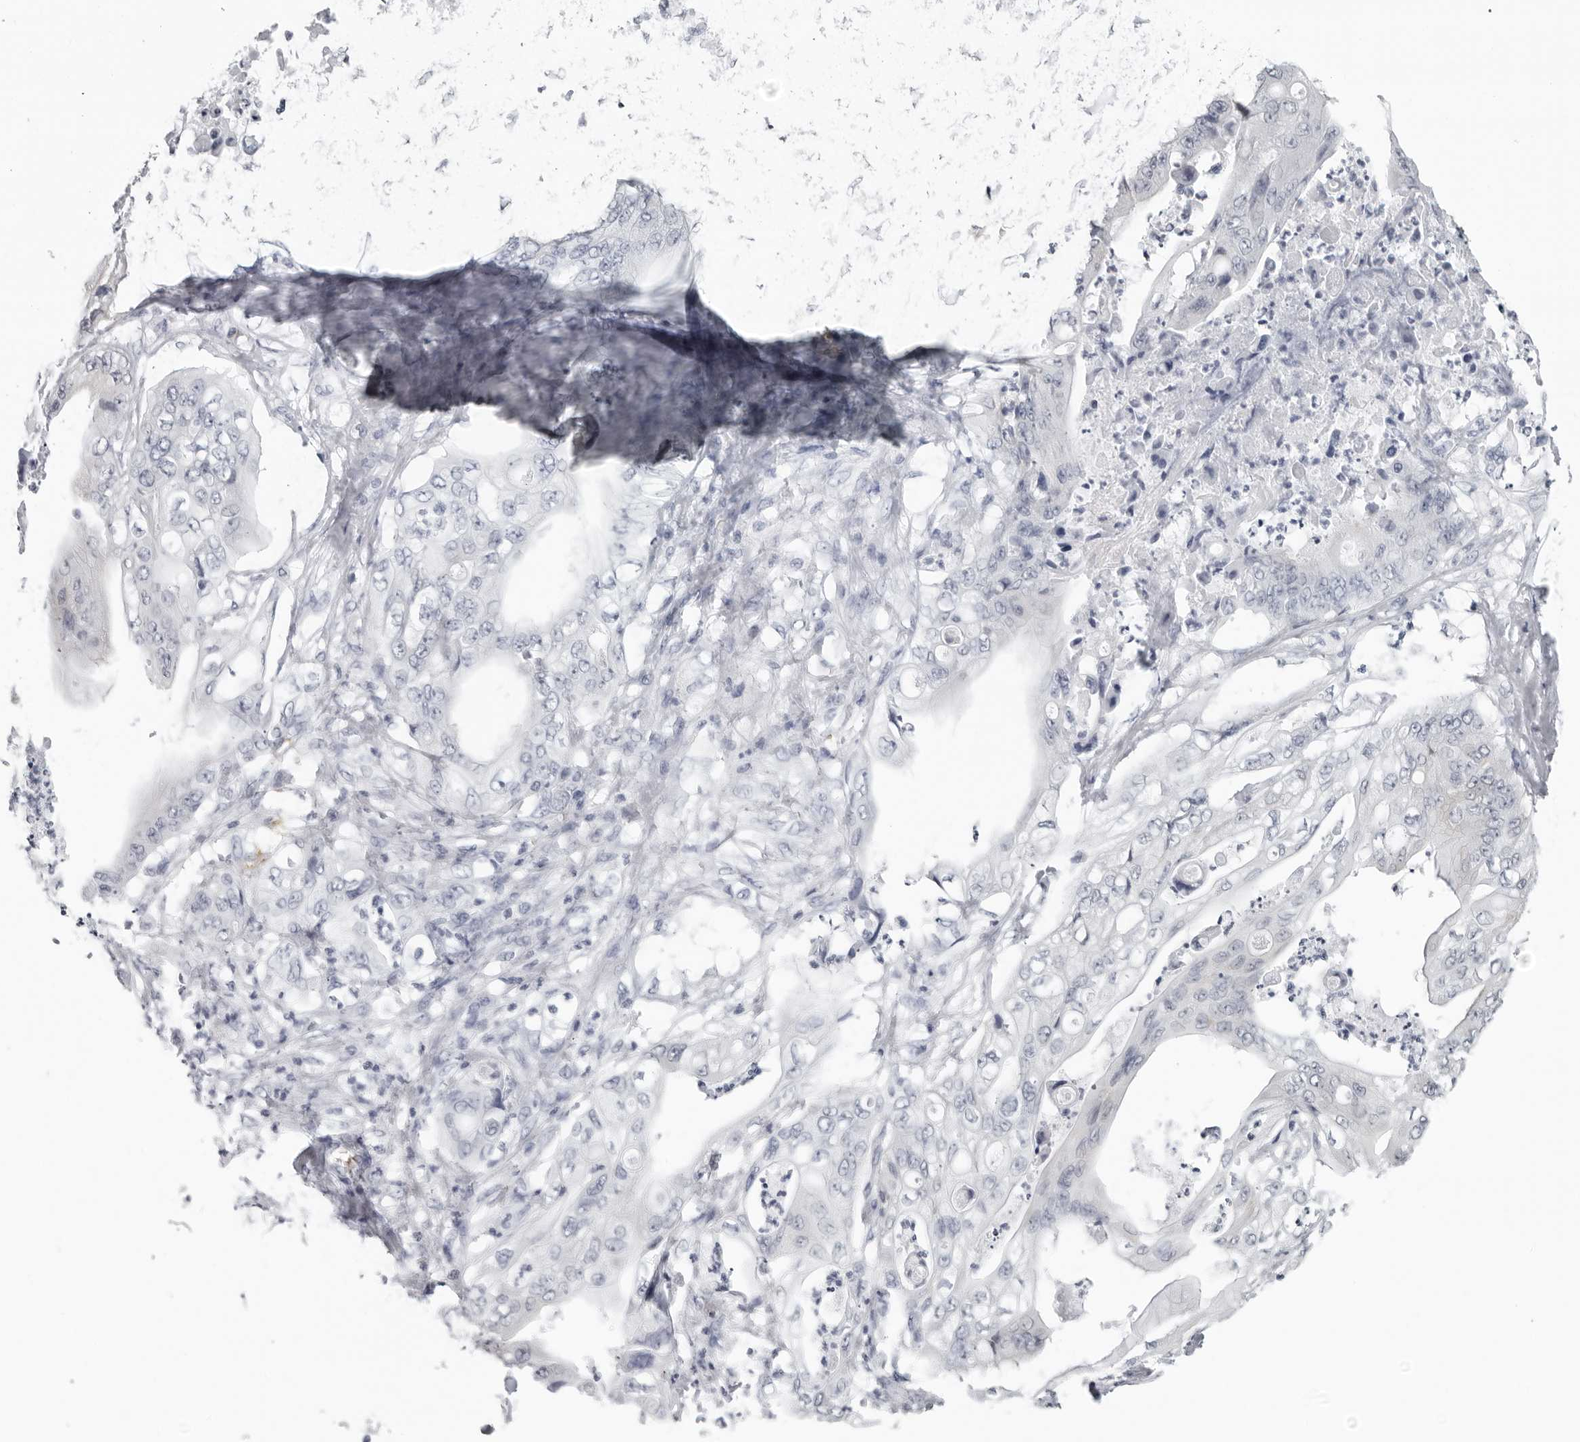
{"staining": {"intensity": "negative", "quantity": "none", "location": "none"}, "tissue": "stomach cancer", "cell_type": "Tumor cells", "image_type": "cancer", "snomed": [{"axis": "morphology", "description": "Adenocarcinoma, NOS"}, {"axis": "topography", "description": "Stomach"}], "caption": "This is an immunohistochemistry (IHC) micrograph of adenocarcinoma (stomach). There is no staining in tumor cells.", "gene": "EPB41", "patient": {"sex": "female", "age": 73}}